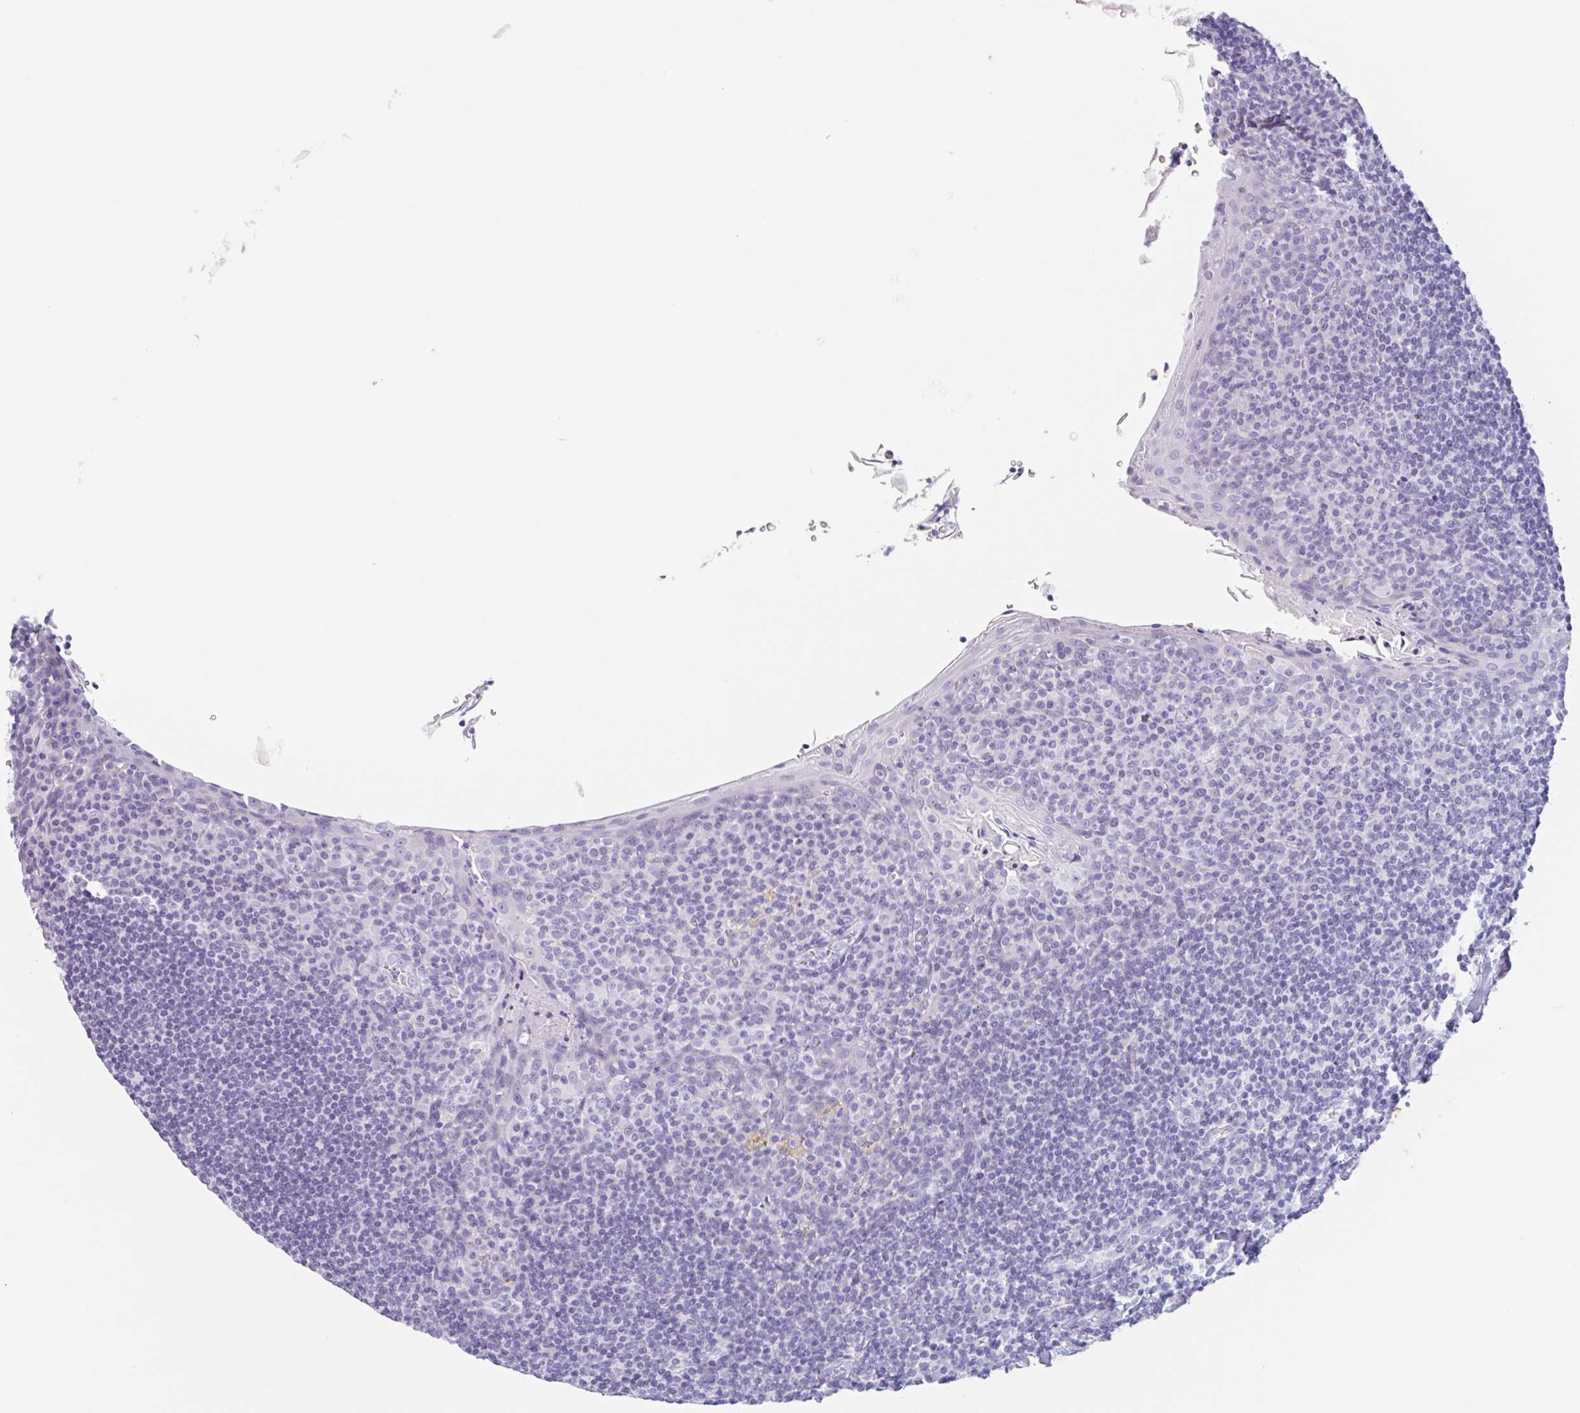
{"staining": {"intensity": "negative", "quantity": "none", "location": "none"}, "tissue": "tonsil", "cell_type": "Germinal center cells", "image_type": "normal", "snomed": [{"axis": "morphology", "description": "Normal tissue, NOS"}, {"axis": "topography", "description": "Tonsil"}], "caption": "Immunohistochemistry (IHC) histopathology image of benign tonsil: tonsil stained with DAB (3,3'-diaminobenzidine) shows no significant protein positivity in germinal center cells. (Immunohistochemistry, brightfield microscopy, high magnification).", "gene": "EMC4", "patient": {"sex": "male", "age": 27}}